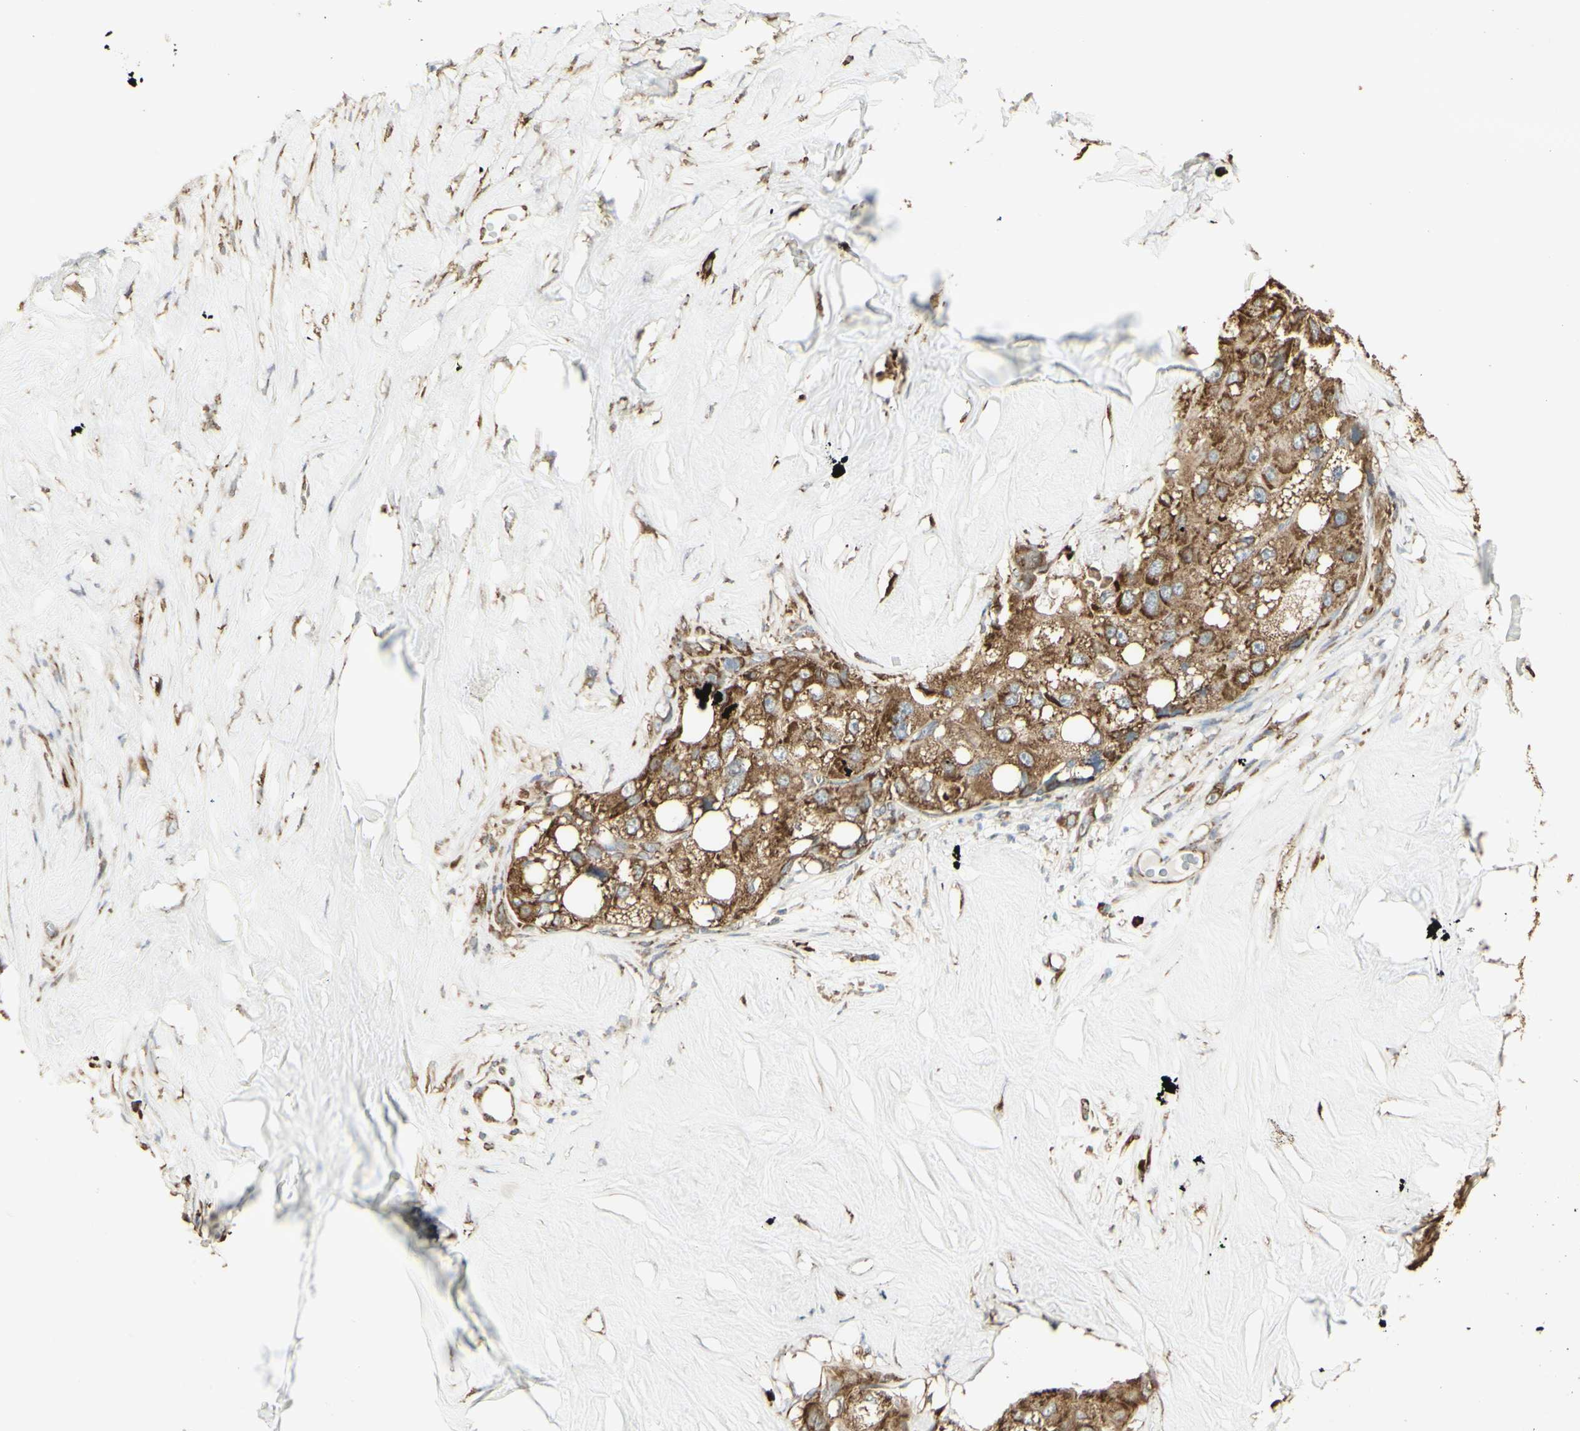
{"staining": {"intensity": "moderate", "quantity": ">75%", "location": "cytoplasmic/membranous"}, "tissue": "liver cancer", "cell_type": "Tumor cells", "image_type": "cancer", "snomed": [{"axis": "morphology", "description": "Carcinoma, Hepatocellular, NOS"}, {"axis": "topography", "description": "Liver"}], "caption": "Human hepatocellular carcinoma (liver) stained for a protein (brown) demonstrates moderate cytoplasmic/membranous positive positivity in approximately >75% of tumor cells.", "gene": "EEF1B2", "patient": {"sex": "male", "age": 80}}